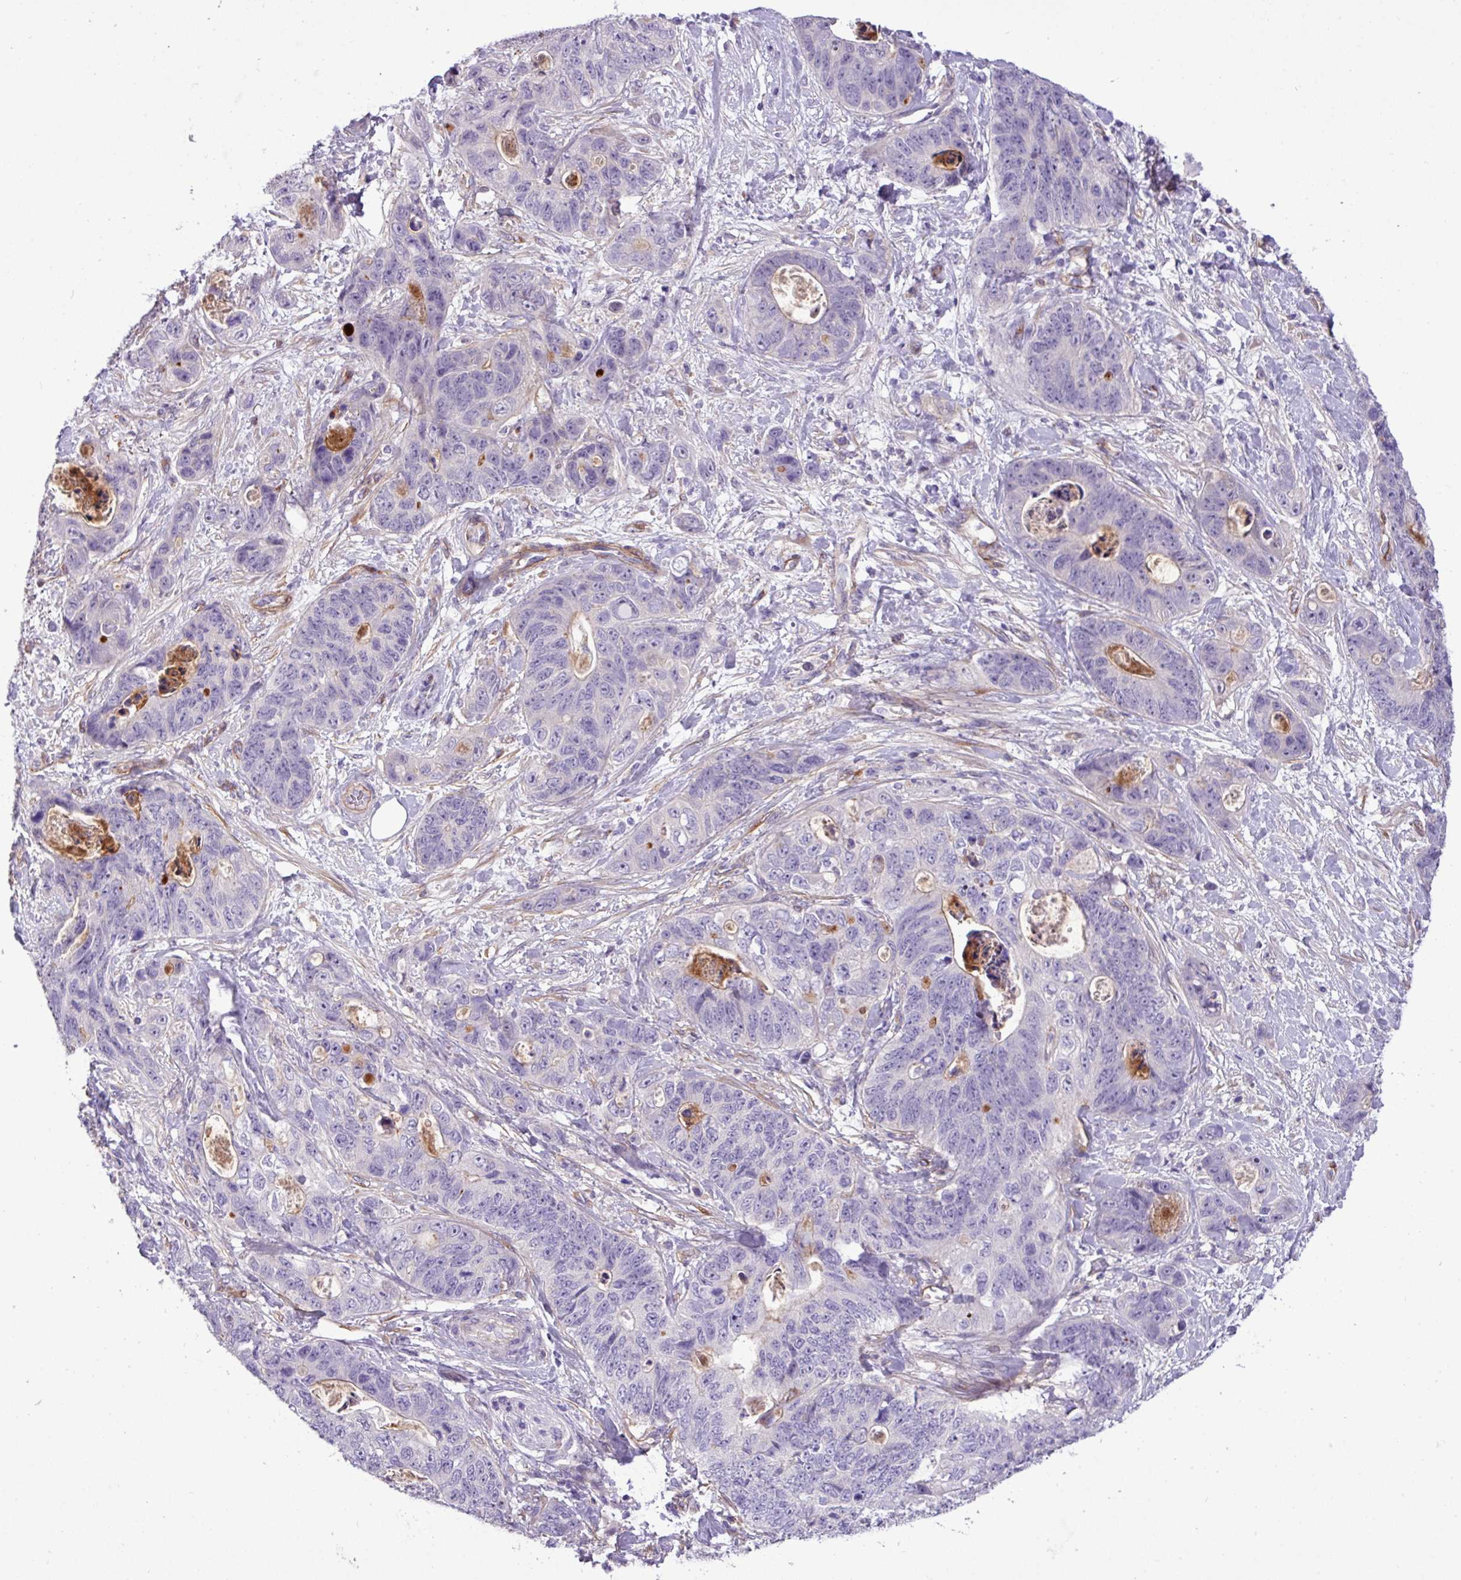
{"staining": {"intensity": "negative", "quantity": "none", "location": "none"}, "tissue": "stomach cancer", "cell_type": "Tumor cells", "image_type": "cancer", "snomed": [{"axis": "morphology", "description": "Normal tissue, NOS"}, {"axis": "morphology", "description": "Adenocarcinoma, NOS"}, {"axis": "topography", "description": "Stomach"}], "caption": "Immunohistochemistry (IHC) photomicrograph of neoplastic tissue: human stomach cancer stained with DAB (3,3'-diaminobenzidine) exhibits no significant protein positivity in tumor cells.", "gene": "CD248", "patient": {"sex": "female", "age": 89}}